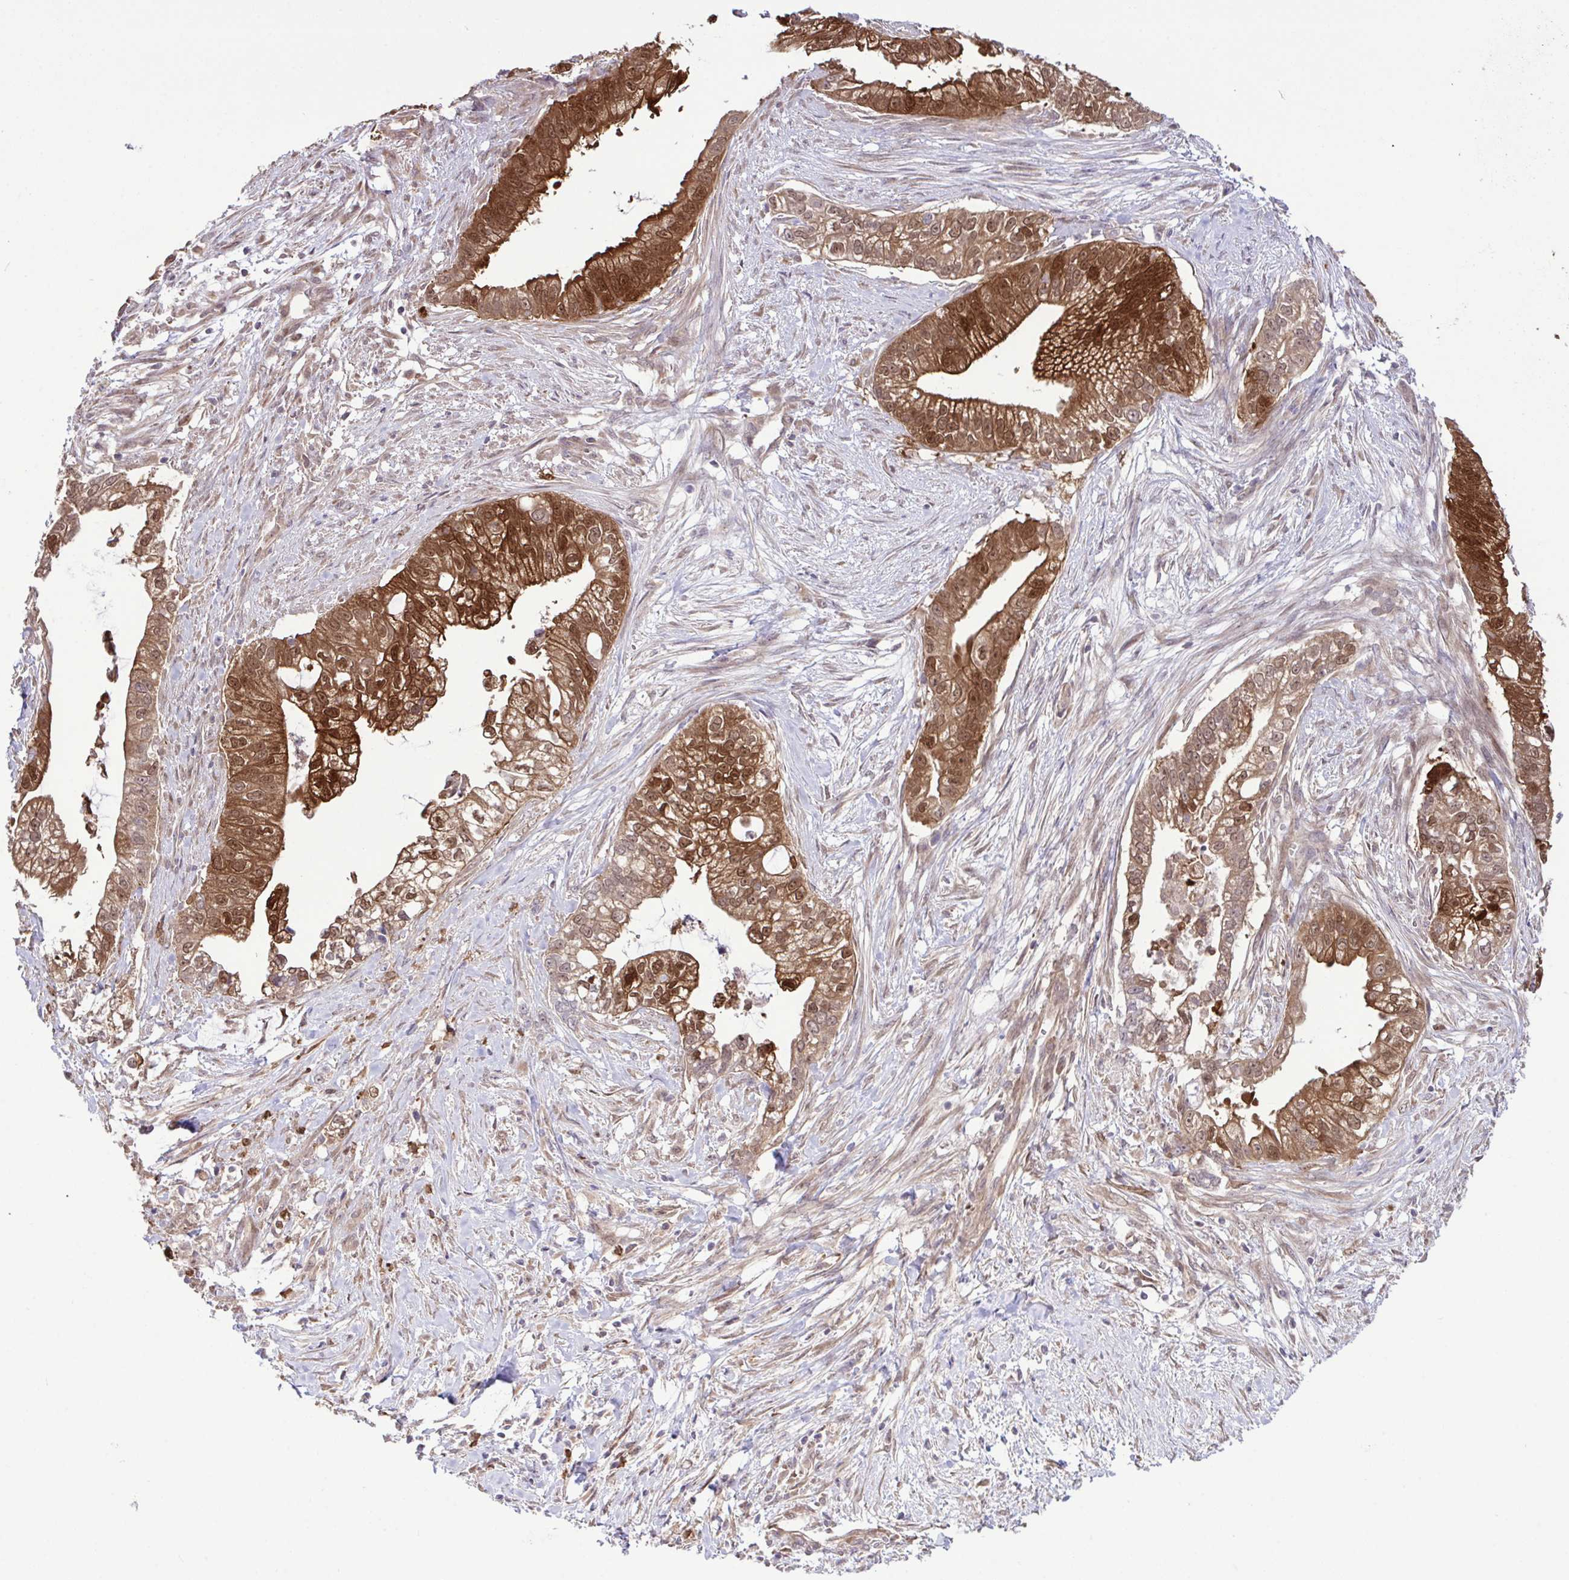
{"staining": {"intensity": "strong", "quantity": ">75%", "location": "cytoplasmic/membranous,nuclear"}, "tissue": "pancreatic cancer", "cell_type": "Tumor cells", "image_type": "cancer", "snomed": [{"axis": "morphology", "description": "Adenocarcinoma, NOS"}, {"axis": "topography", "description": "Pancreas"}], "caption": "Human adenocarcinoma (pancreatic) stained for a protein (brown) demonstrates strong cytoplasmic/membranous and nuclear positive expression in about >75% of tumor cells.", "gene": "CMPK1", "patient": {"sex": "male", "age": 70}}